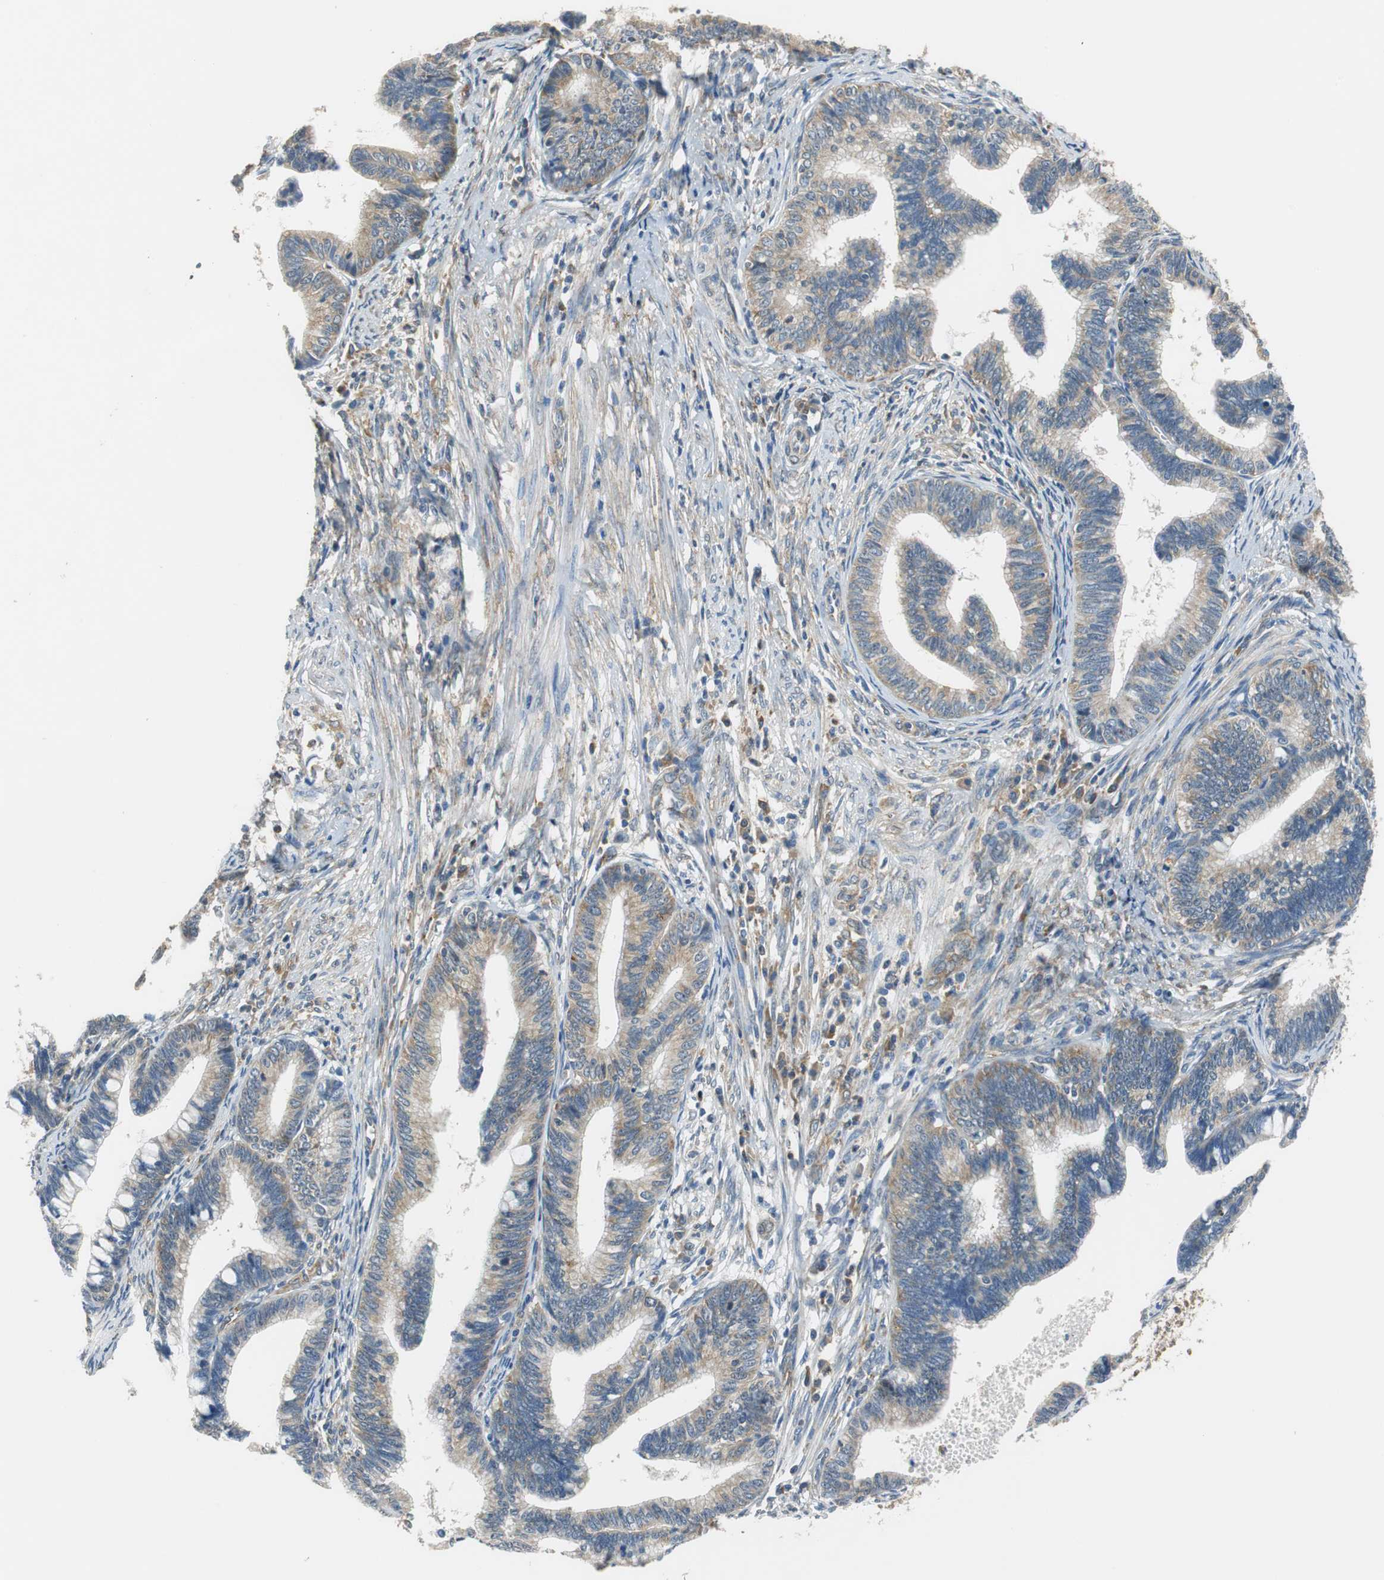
{"staining": {"intensity": "moderate", "quantity": ">75%", "location": "cytoplasmic/membranous"}, "tissue": "cervical cancer", "cell_type": "Tumor cells", "image_type": "cancer", "snomed": [{"axis": "morphology", "description": "Adenocarcinoma, NOS"}, {"axis": "topography", "description": "Cervix"}], "caption": "Protein staining by IHC displays moderate cytoplasmic/membranous staining in about >75% of tumor cells in cervical adenocarcinoma.", "gene": "CNOT3", "patient": {"sex": "female", "age": 36}}